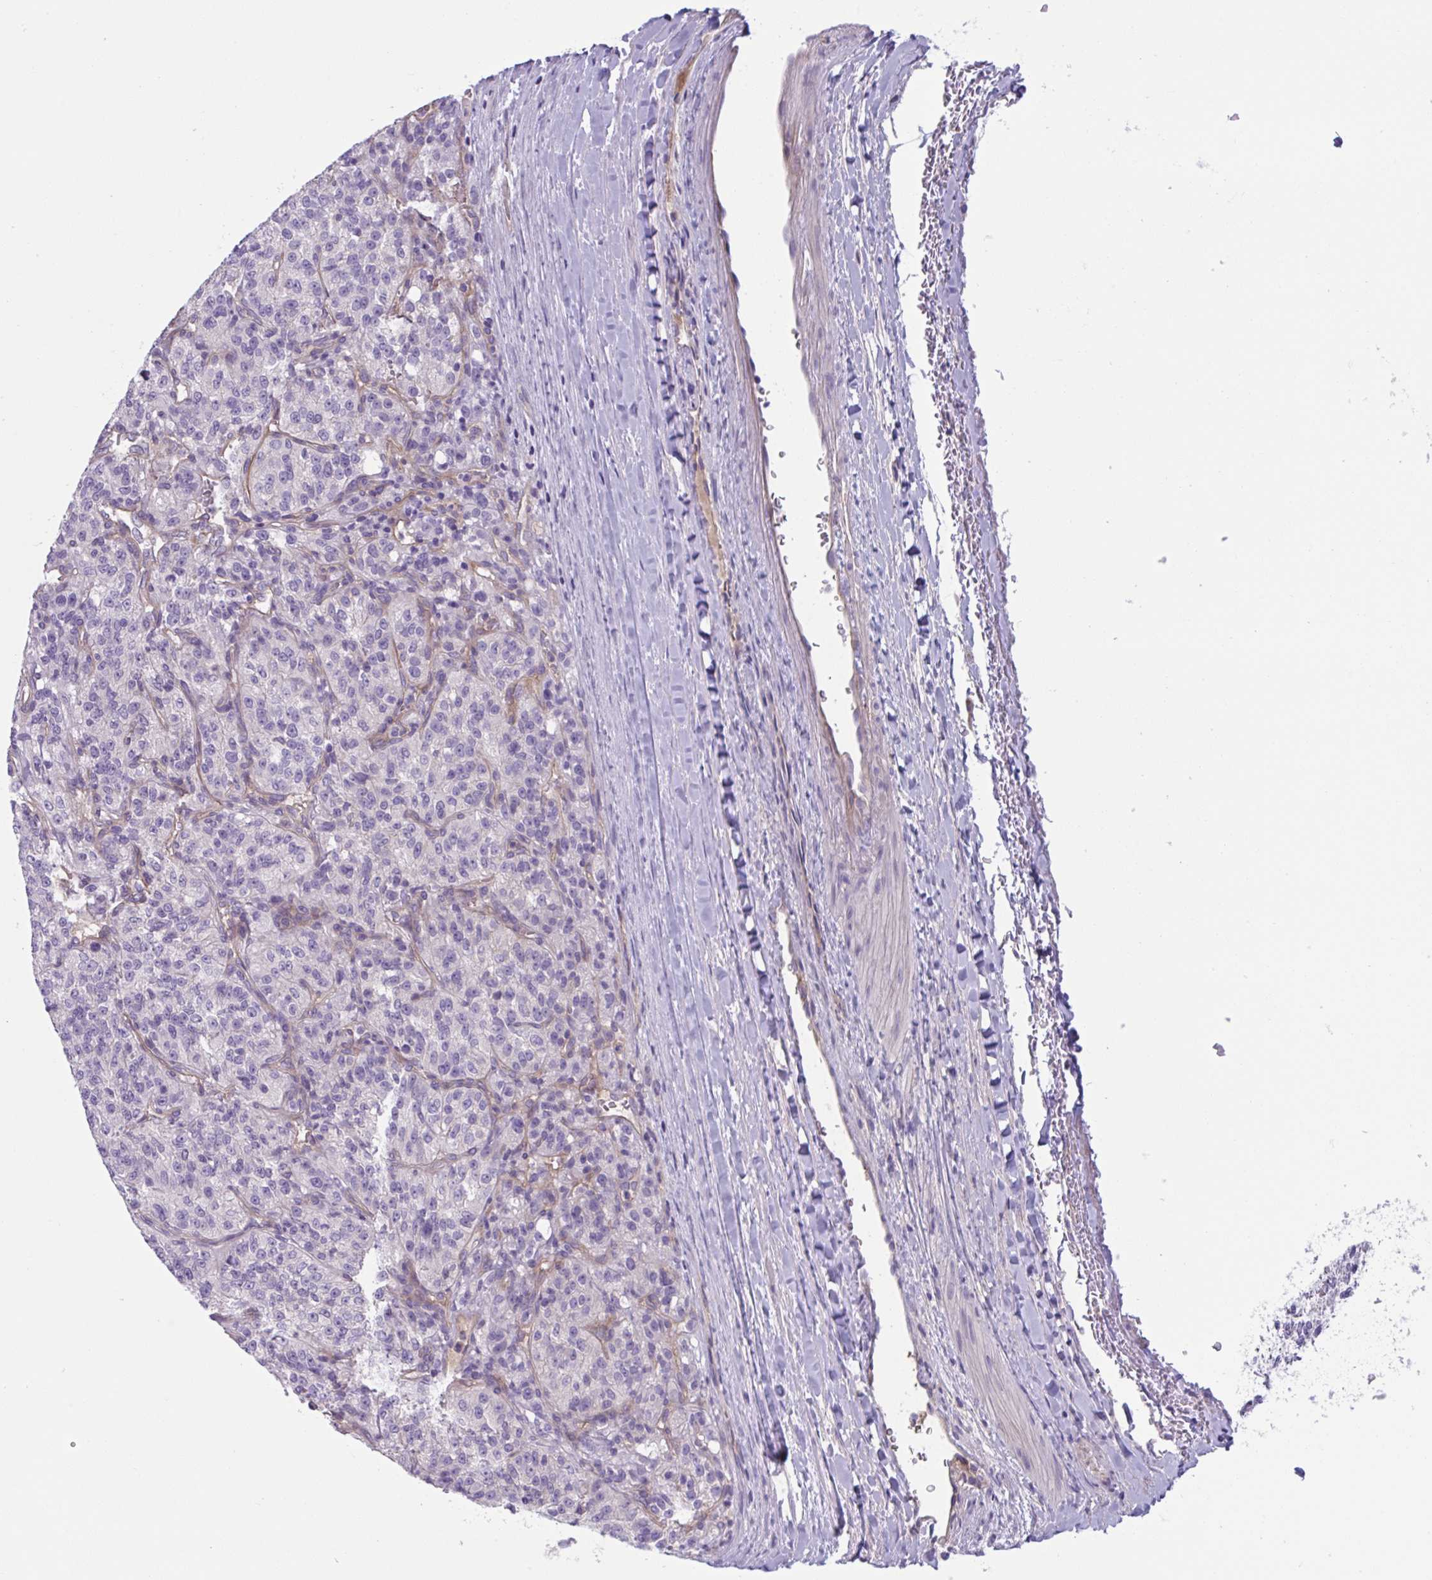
{"staining": {"intensity": "negative", "quantity": "none", "location": "none"}, "tissue": "renal cancer", "cell_type": "Tumor cells", "image_type": "cancer", "snomed": [{"axis": "morphology", "description": "Adenocarcinoma, NOS"}, {"axis": "topography", "description": "Kidney"}], "caption": "DAB immunohistochemical staining of renal adenocarcinoma shows no significant staining in tumor cells.", "gene": "TTC7B", "patient": {"sex": "female", "age": 63}}